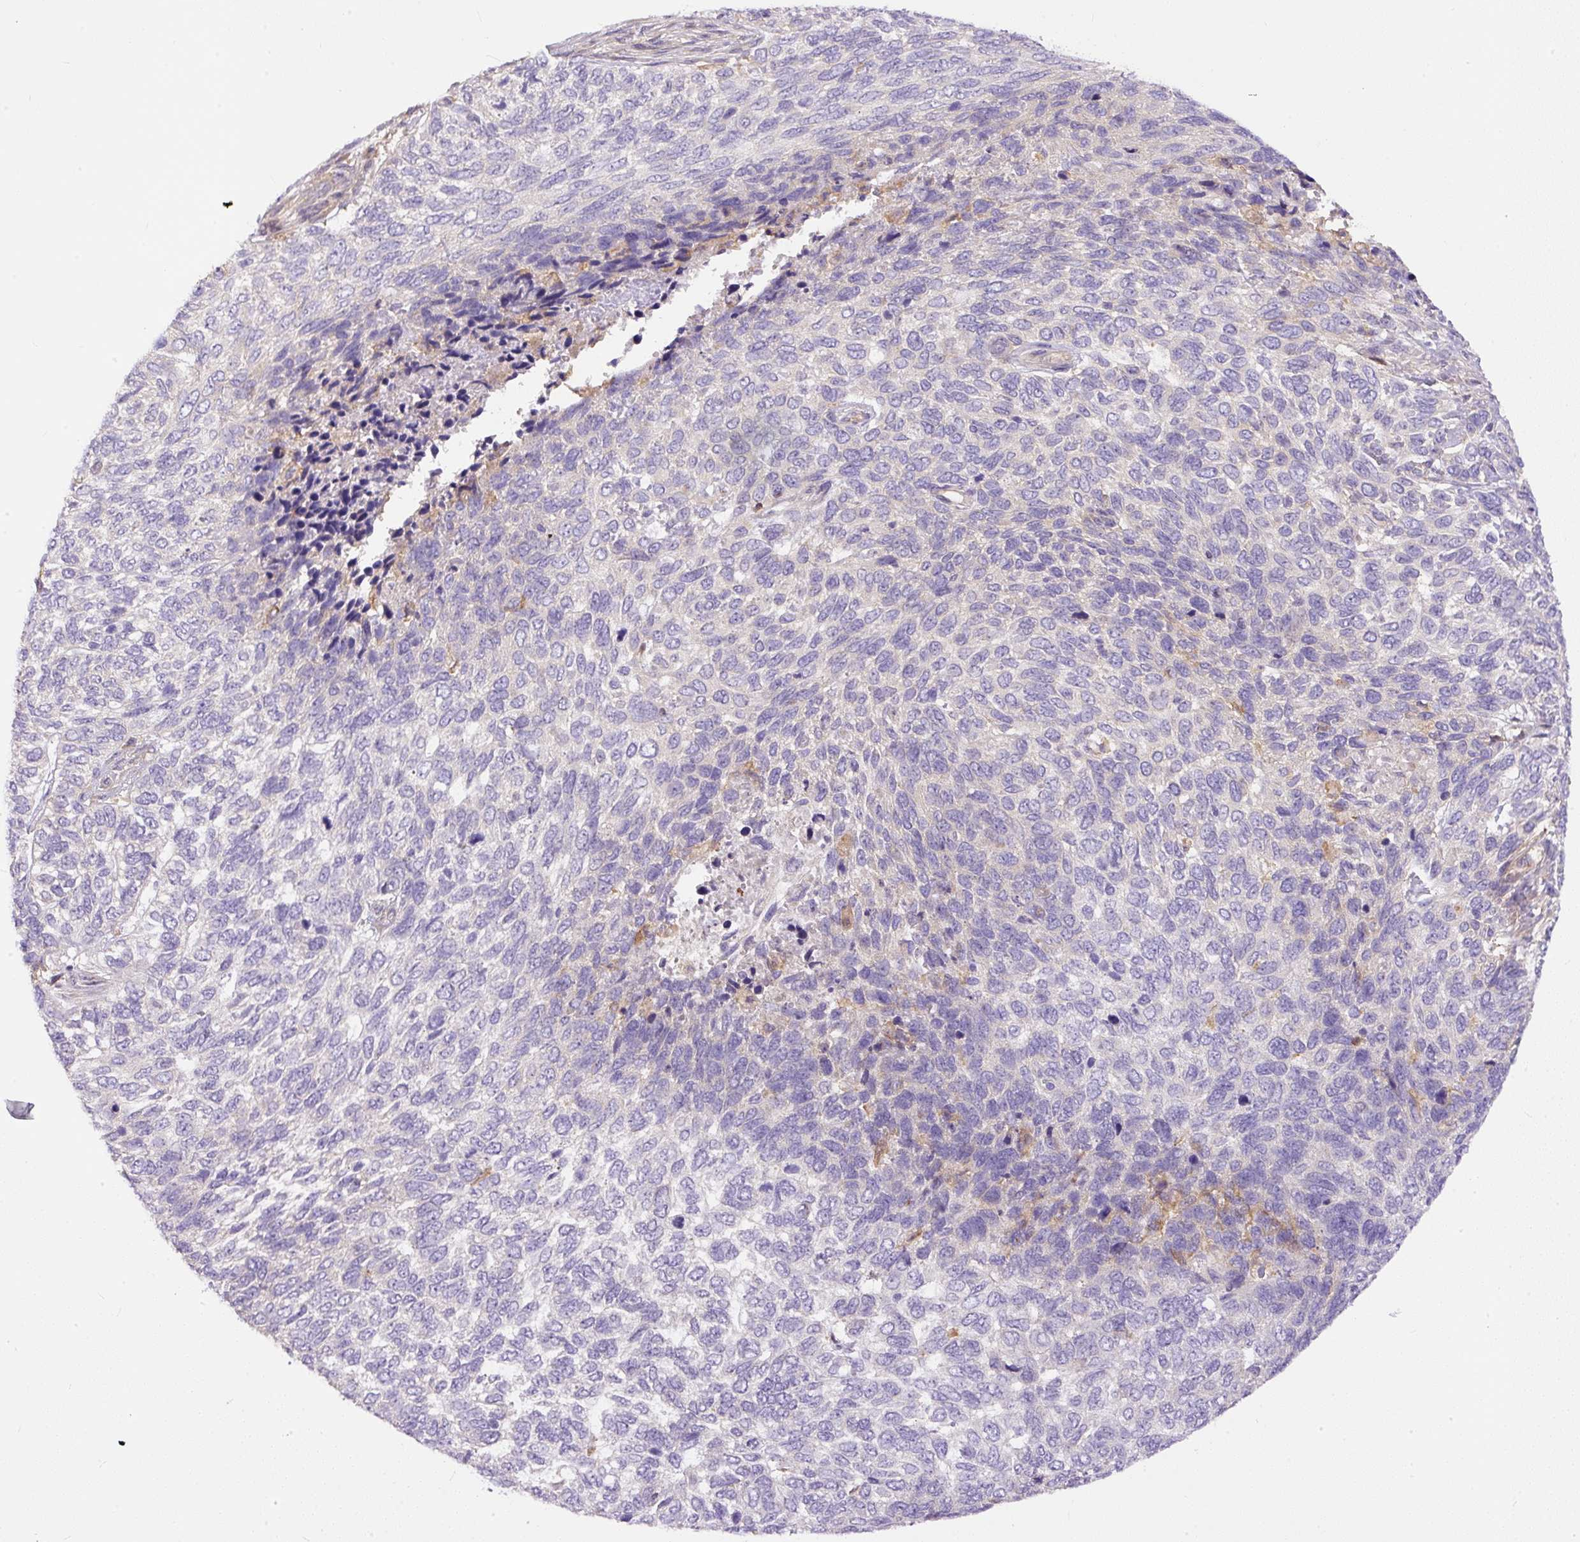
{"staining": {"intensity": "negative", "quantity": "none", "location": "none"}, "tissue": "skin cancer", "cell_type": "Tumor cells", "image_type": "cancer", "snomed": [{"axis": "morphology", "description": "Basal cell carcinoma"}, {"axis": "topography", "description": "Skin"}], "caption": "An IHC image of skin cancer (basal cell carcinoma) is shown. There is no staining in tumor cells of skin cancer (basal cell carcinoma).", "gene": "DAPK1", "patient": {"sex": "female", "age": 65}}